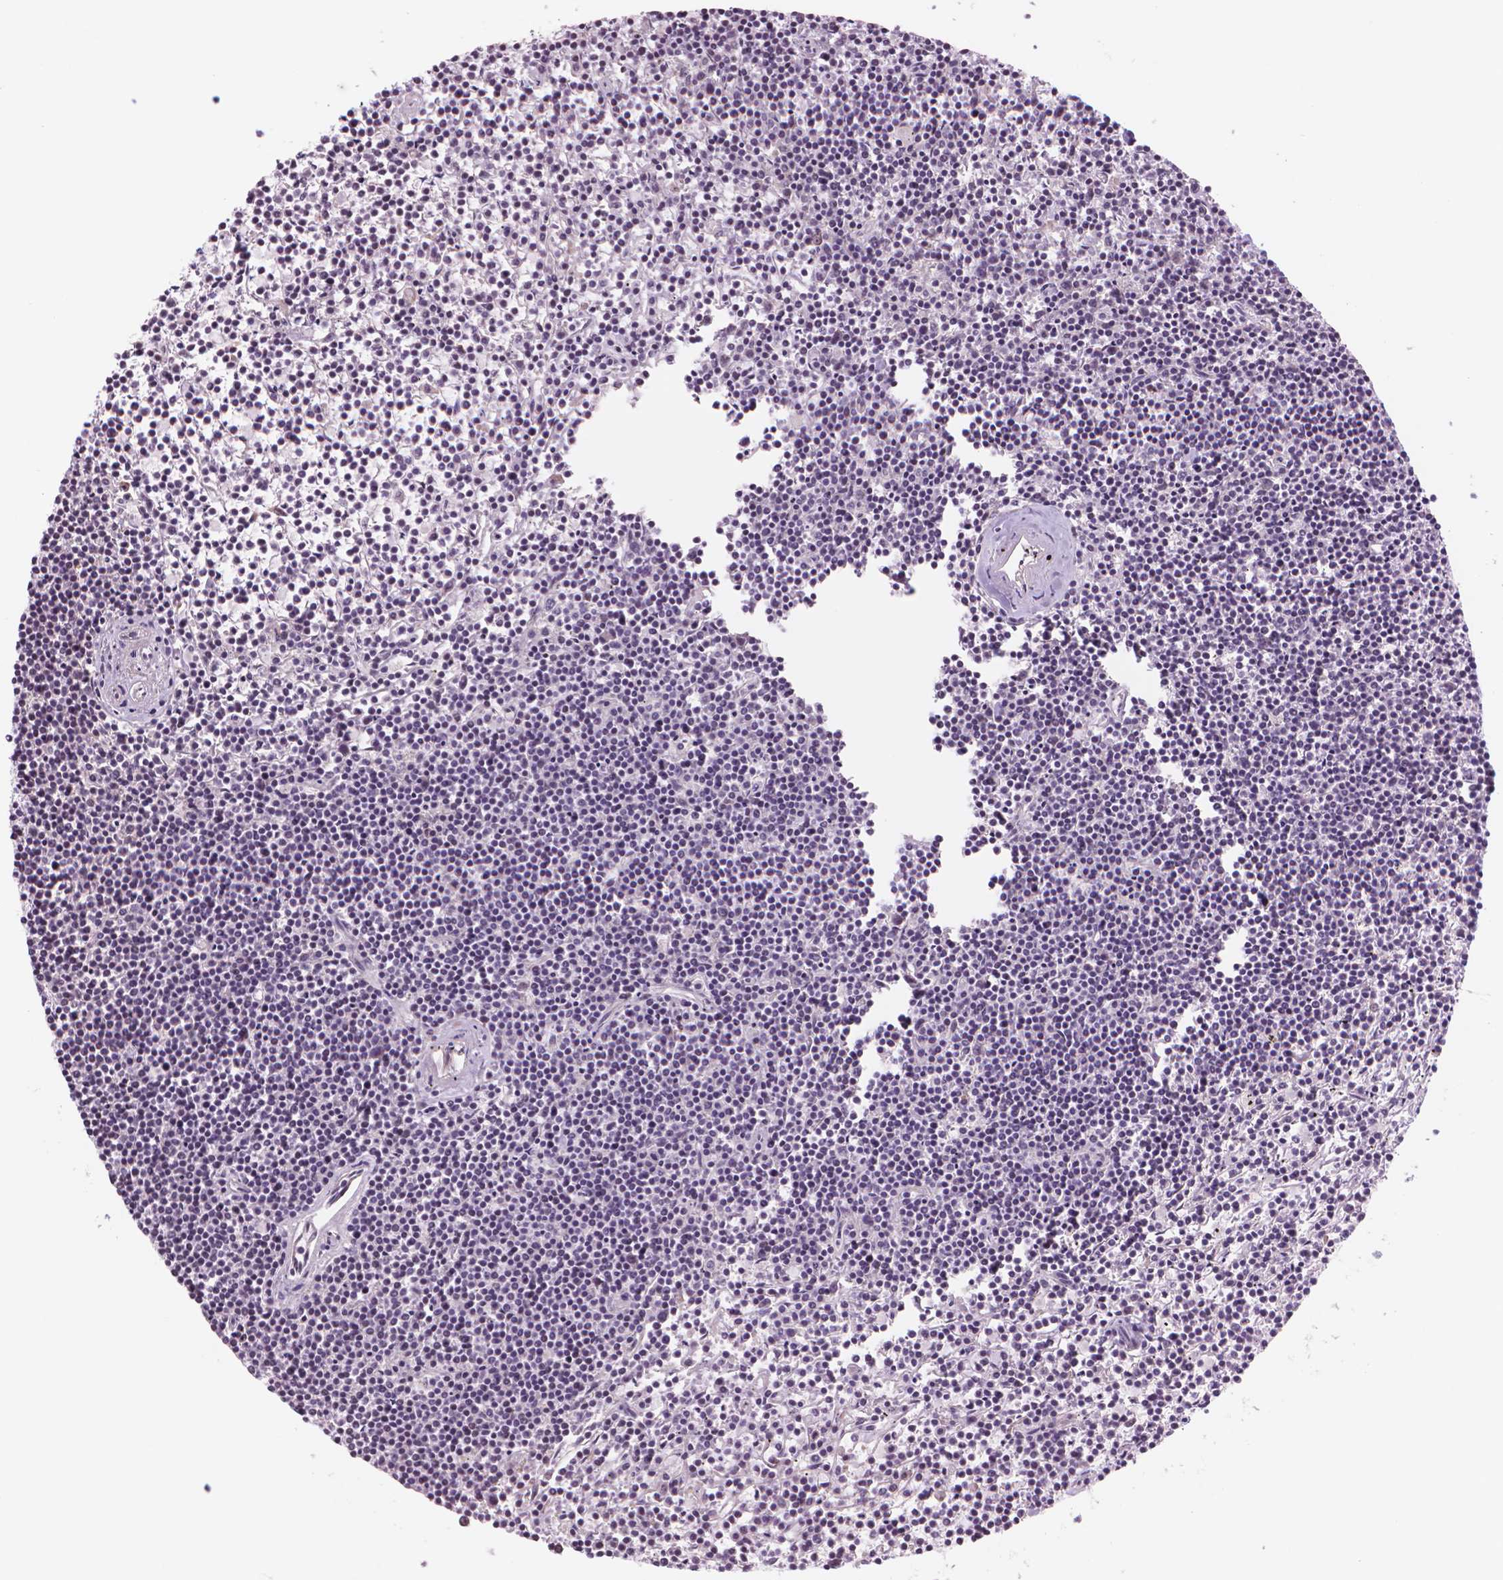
{"staining": {"intensity": "negative", "quantity": "none", "location": "none"}, "tissue": "lymphoma", "cell_type": "Tumor cells", "image_type": "cancer", "snomed": [{"axis": "morphology", "description": "Malignant lymphoma, non-Hodgkin's type, Low grade"}, {"axis": "topography", "description": "Spleen"}], "caption": "Human malignant lymphoma, non-Hodgkin's type (low-grade) stained for a protein using immunohistochemistry demonstrates no staining in tumor cells.", "gene": "POLR3D", "patient": {"sex": "female", "age": 19}}